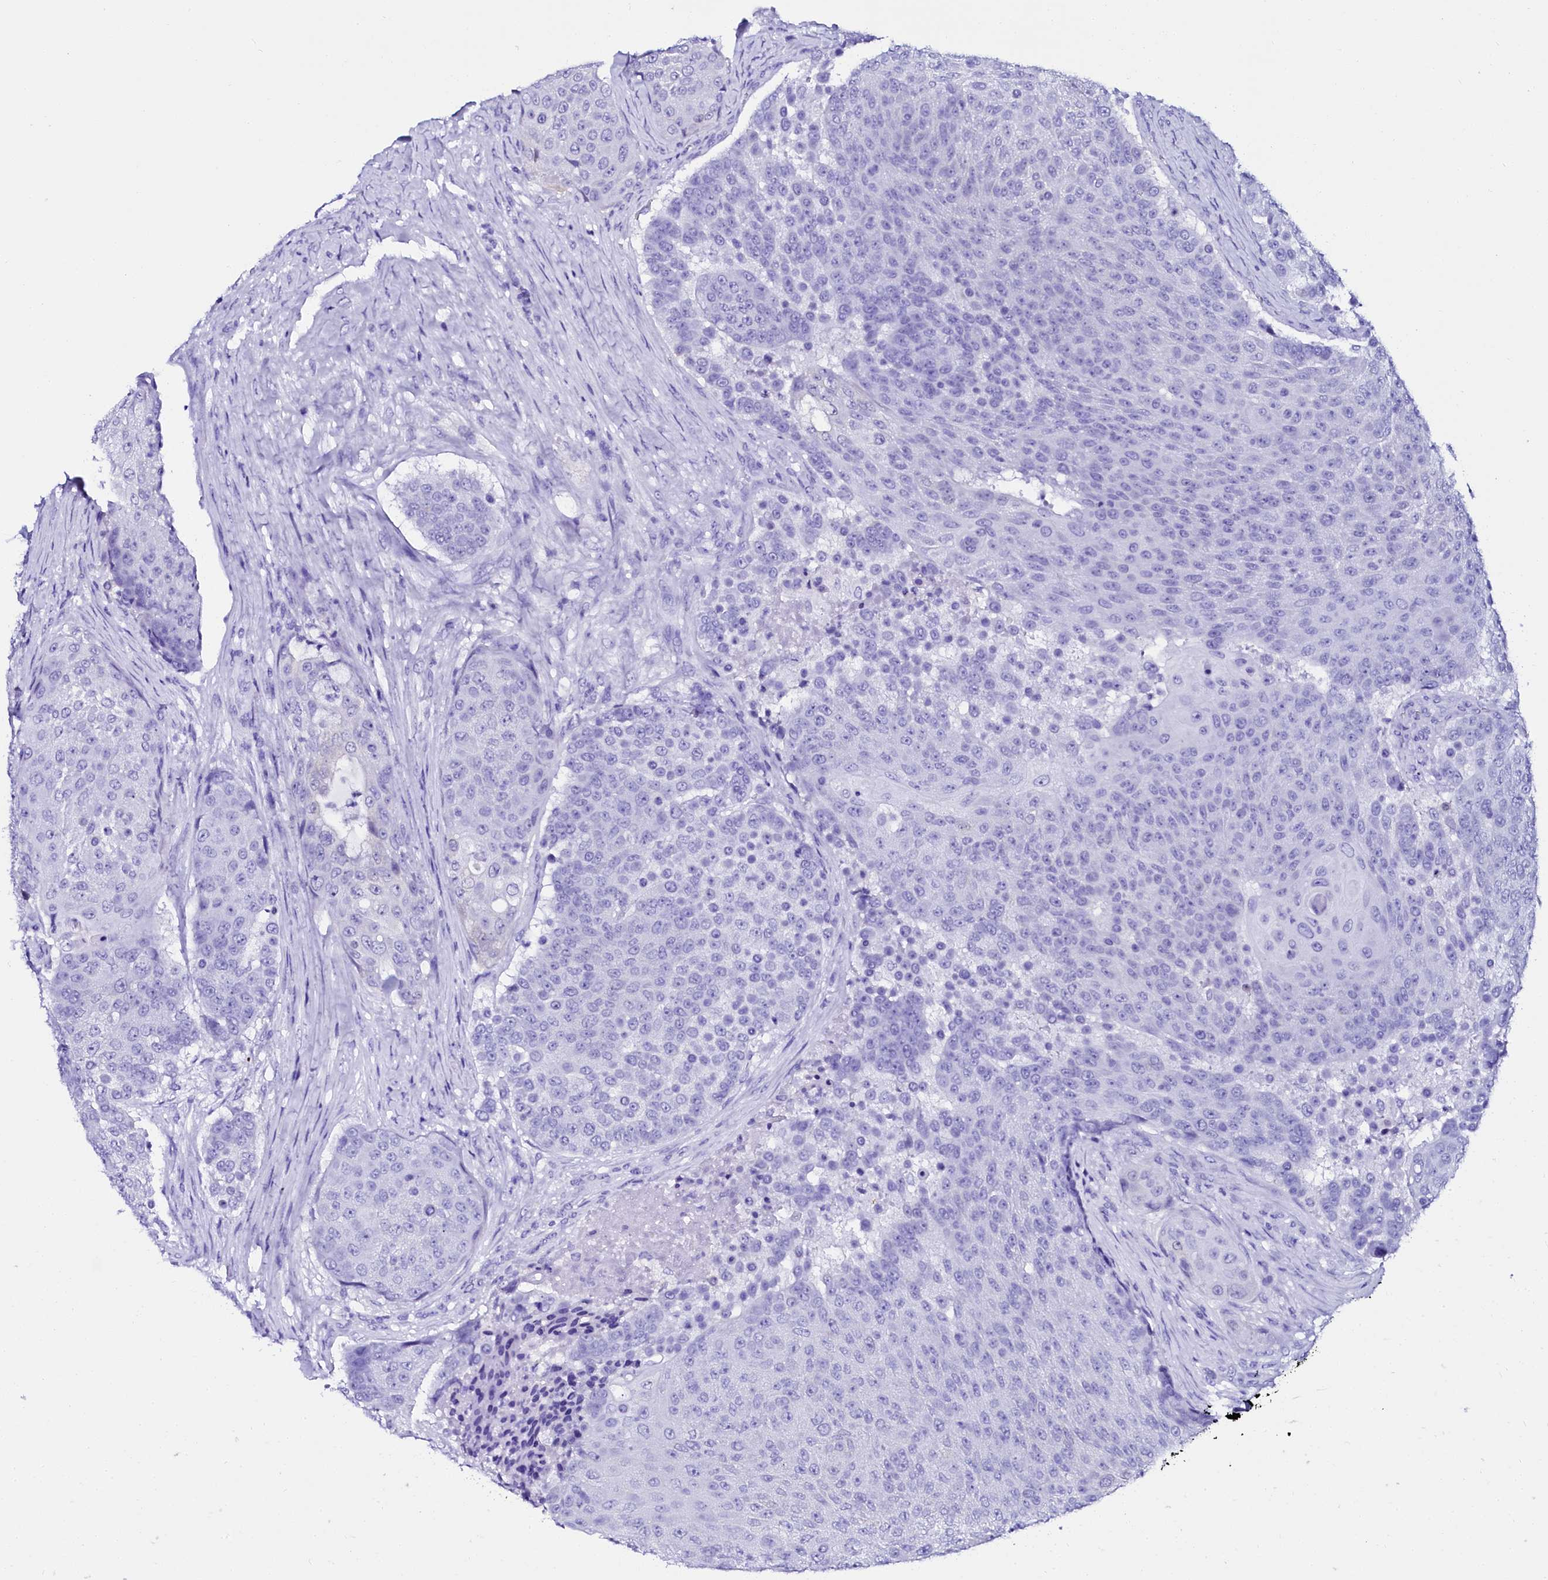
{"staining": {"intensity": "negative", "quantity": "none", "location": "none"}, "tissue": "urothelial cancer", "cell_type": "Tumor cells", "image_type": "cancer", "snomed": [{"axis": "morphology", "description": "Urothelial carcinoma, High grade"}, {"axis": "topography", "description": "Urinary bladder"}], "caption": "This is an immunohistochemistry image of human high-grade urothelial carcinoma. There is no positivity in tumor cells.", "gene": "SORD", "patient": {"sex": "female", "age": 63}}